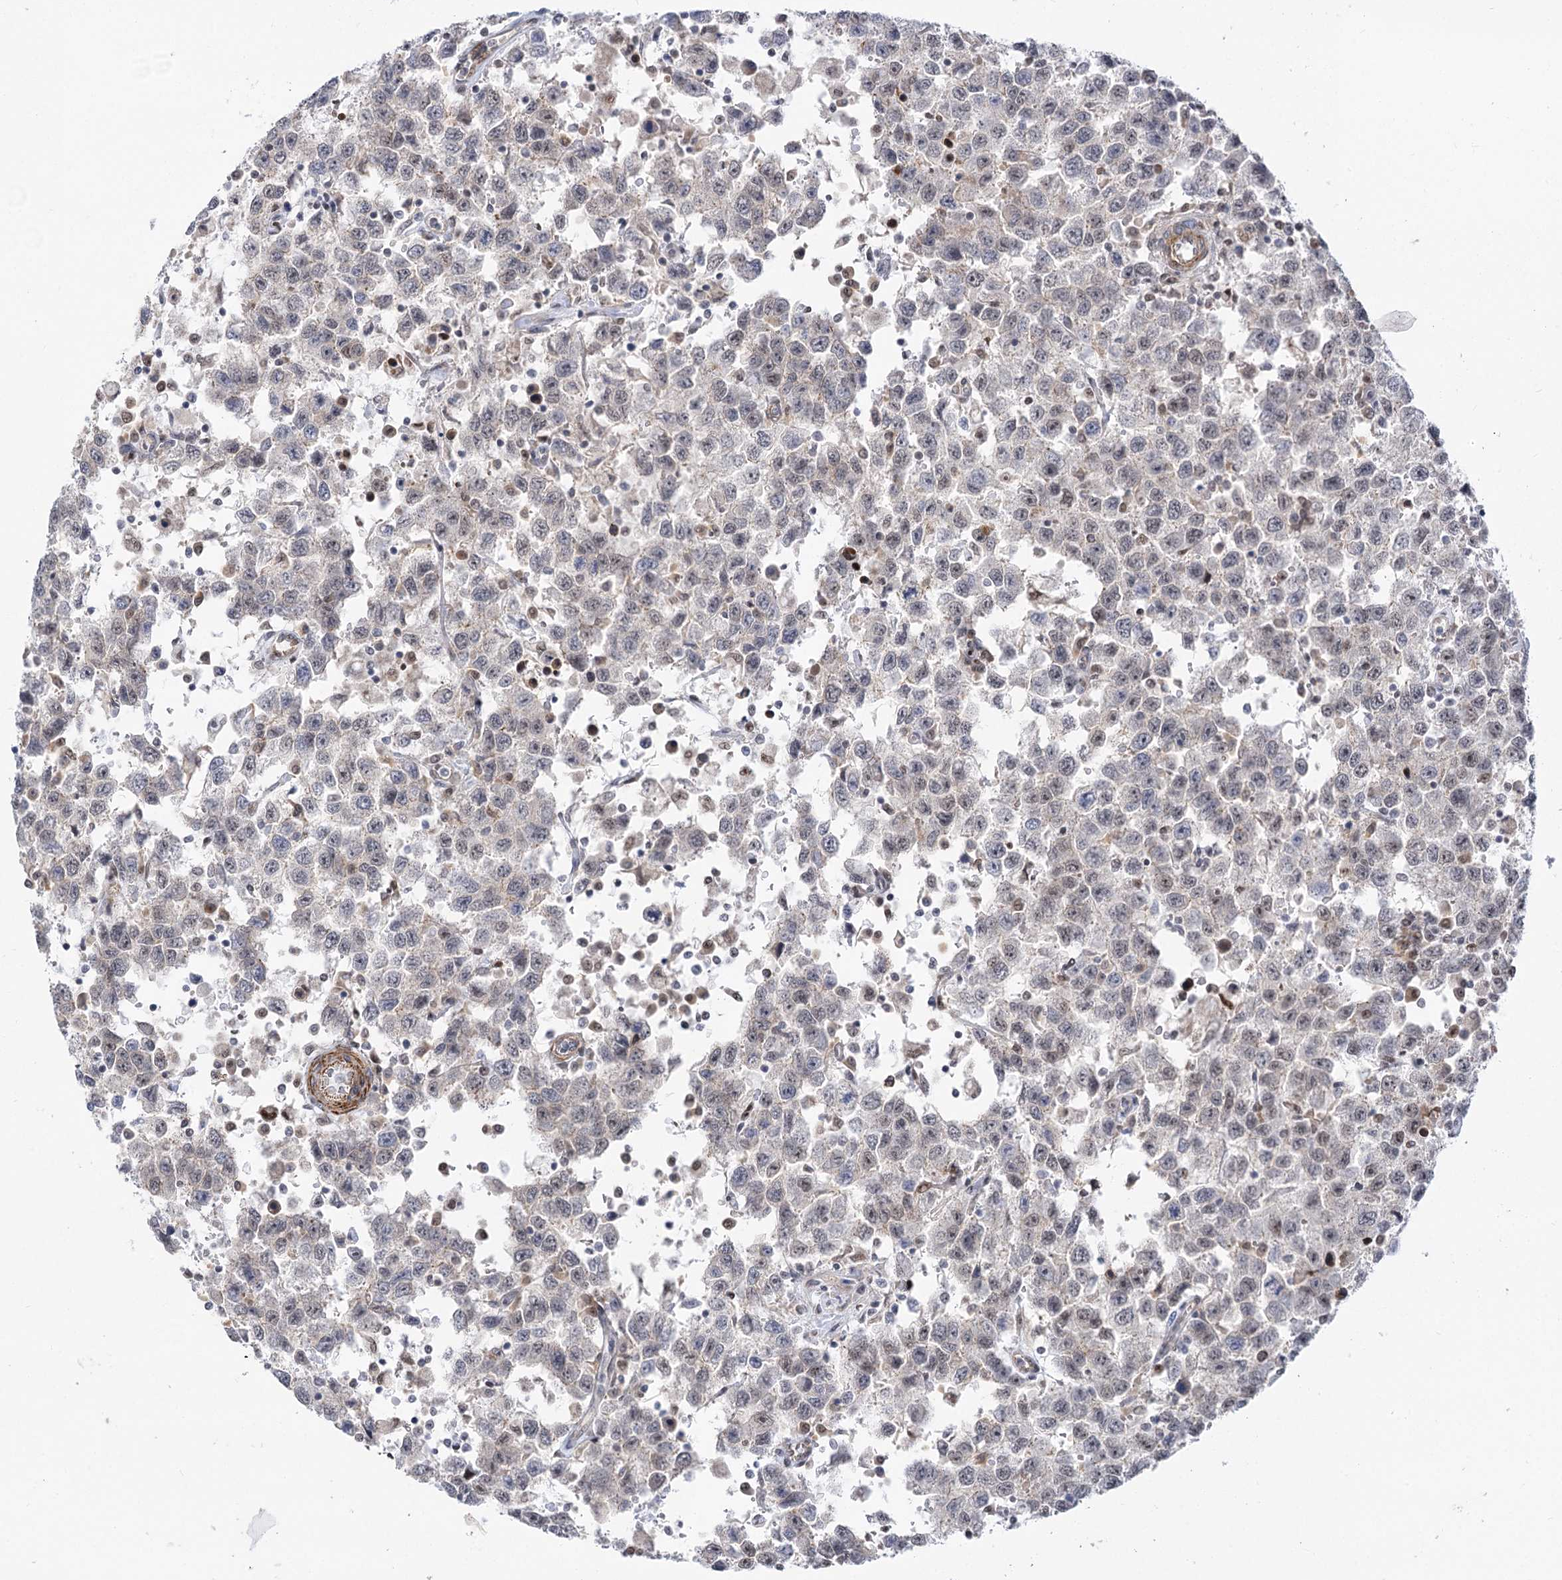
{"staining": {"intensity": "weak", "quantity": "25%-75%", "location": "nuclear"}, "tissue": "testis cancer", "cell_type": "Tumor cells", "image_type": "cancer", "snomed": [{"axis": "morphology", "description": "Seminoma, NOS"}, {"axis": "topography", "description": "Testis"}], "caption": "Testis cancer stained with immunohistochemistry demonstrates weak nuclear staining in about 25%-75% of tumor cells. Using DAB (brown) and hematoxylin (blue) stains, captured at high magnification using brightfield microscopy.", "gene": "ARSI", "patient": {"sex": "male", "age": 41}}